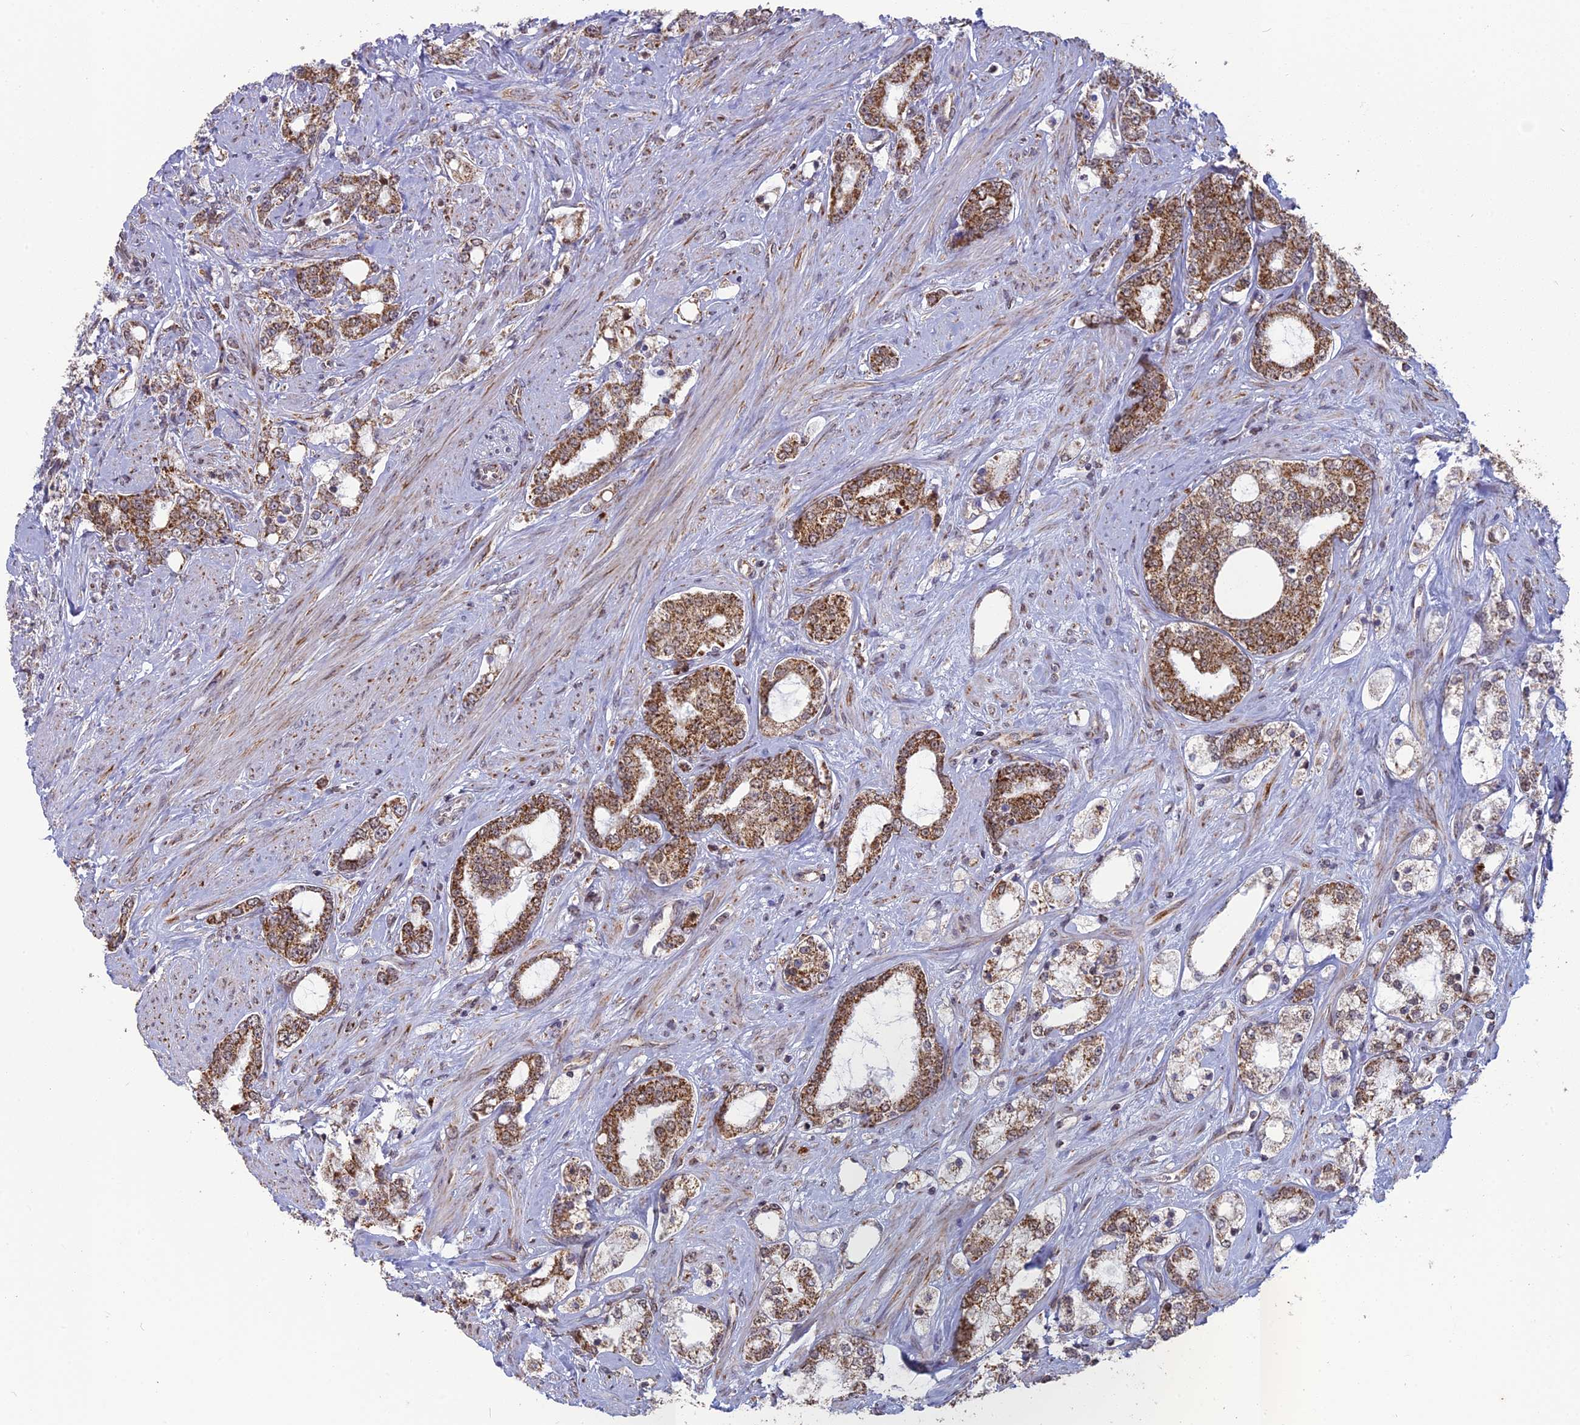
{"staining": {"intensity": "moderate", "quantity": ">75%", "location": "cytoplasmic/membranous,nuclear"}, "tissue": "prostate cancer", "cell_type": "Tumor cells", "image_type": "cancer", "snomed": [{"axis": "morphology", "description": "Adenocarcinoma, High grade"}, {"axis": "topography", "description": "Prostate"}], "caption": "The immunohistochemical stain highlights moderate cytoplasmic/membranous and nuclear staining in tumor cells of prostate adenocarcinoma (high-grade) tissue. The staining was performed using DAB (3,3'-diaminobenzidine) to visualize the protein expression in brown, while the nuclei were stained in blue with hematoxylin (Magnification: 20x).", "gene": "ARHGAP40", "patient": {"sex": "male", "age": 64}}